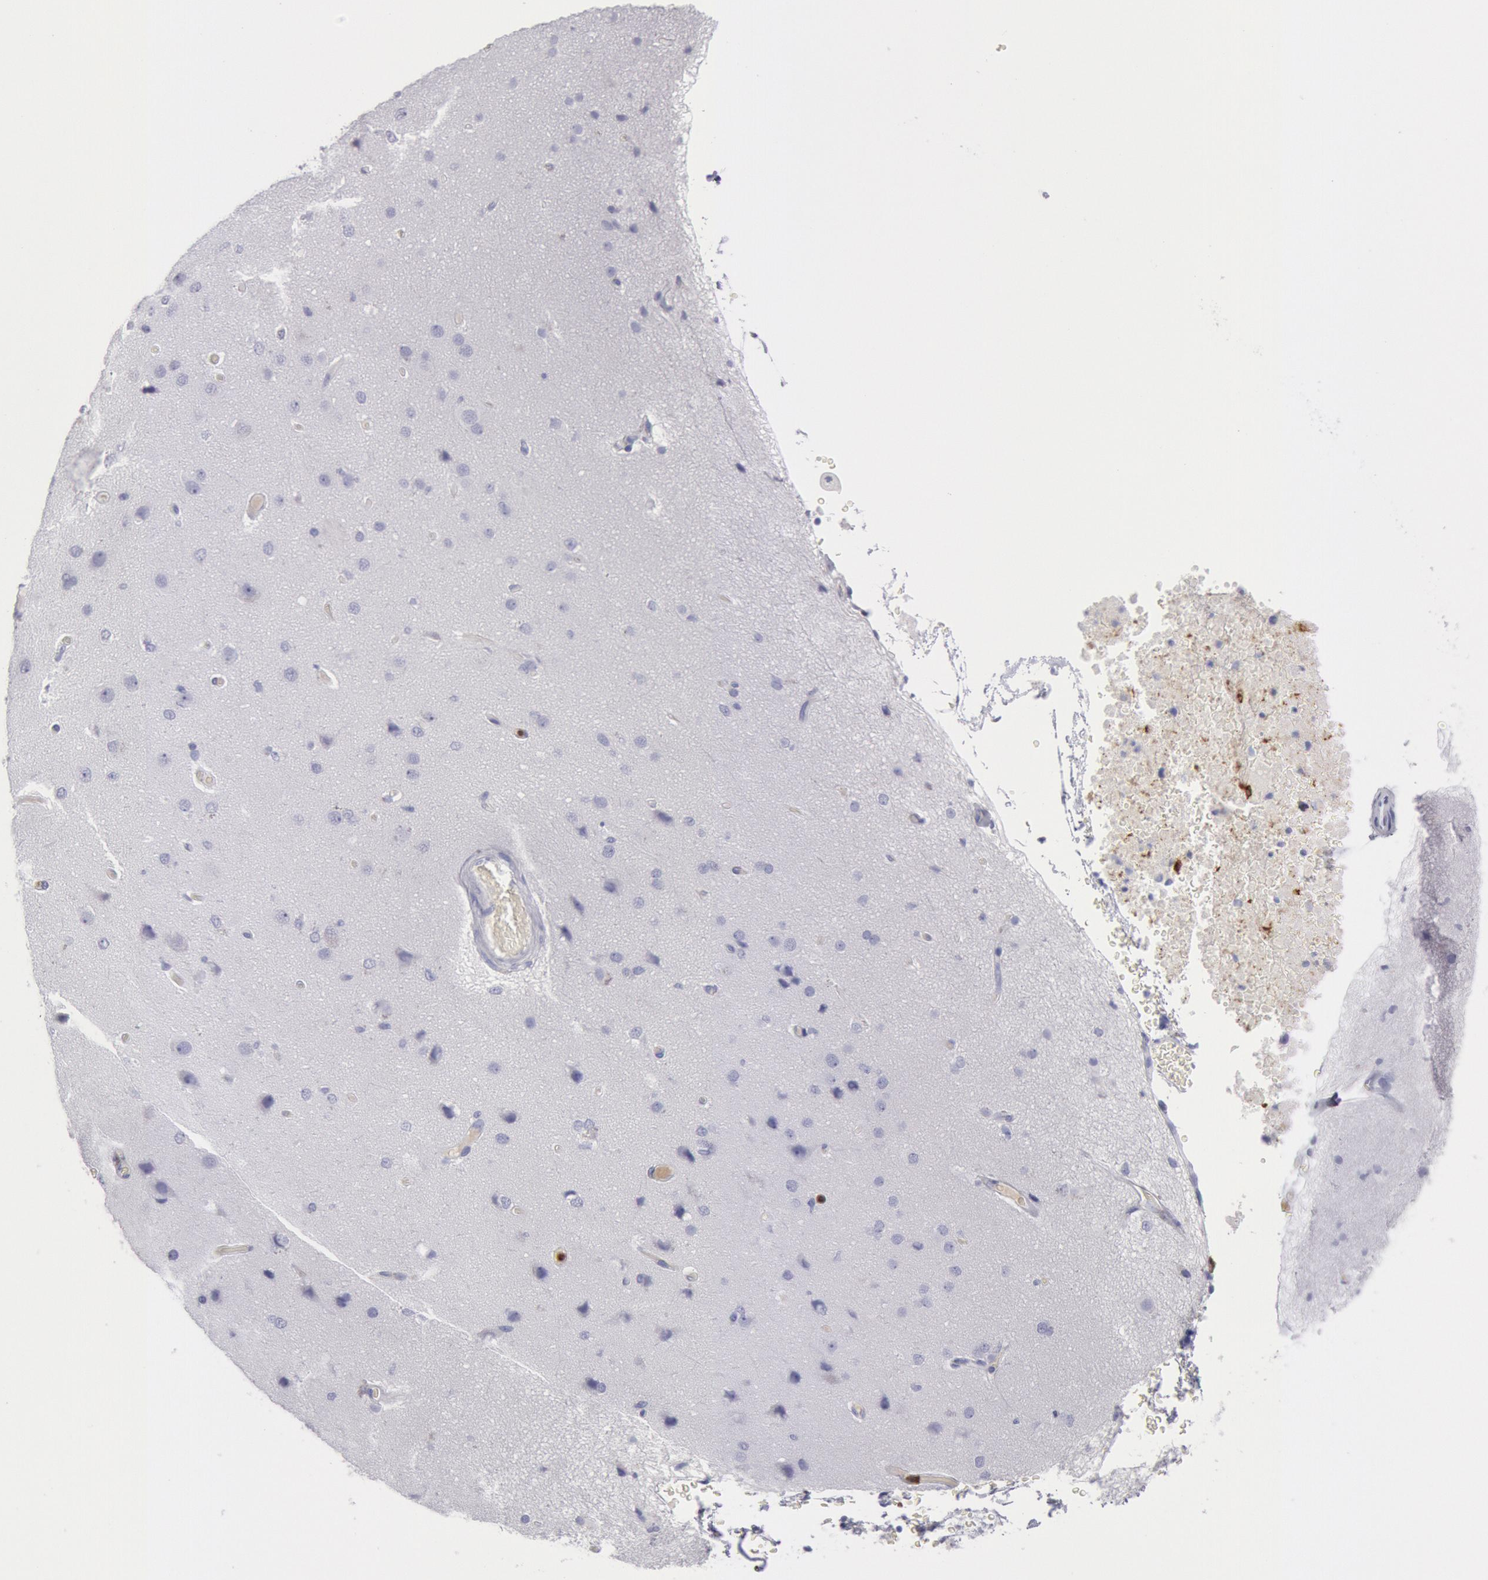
{"staining": {"intensity": "negative", "quantity": "none", "location": "none"}, "tissue": "cerebral cortex", "cell_type": "Endothelial cells", "image_type": "normal", "snomed": [{"axis": "morphology", "description": "Normal tissue, NOS"}, {"axis": "morphology", "description": "Glioma, malignant, High grade"}, {"axis": "topography", "description": "Cerebral cortex"}], "caption": "Endothelial cells are negative for protein expression in unremarkable human cerebral cortex. (Immunohistochemistry (ihc), brightfield microscopy, high magnification).", "gene": "FCN1", "patient": {"sex": "male", "age": 77}}